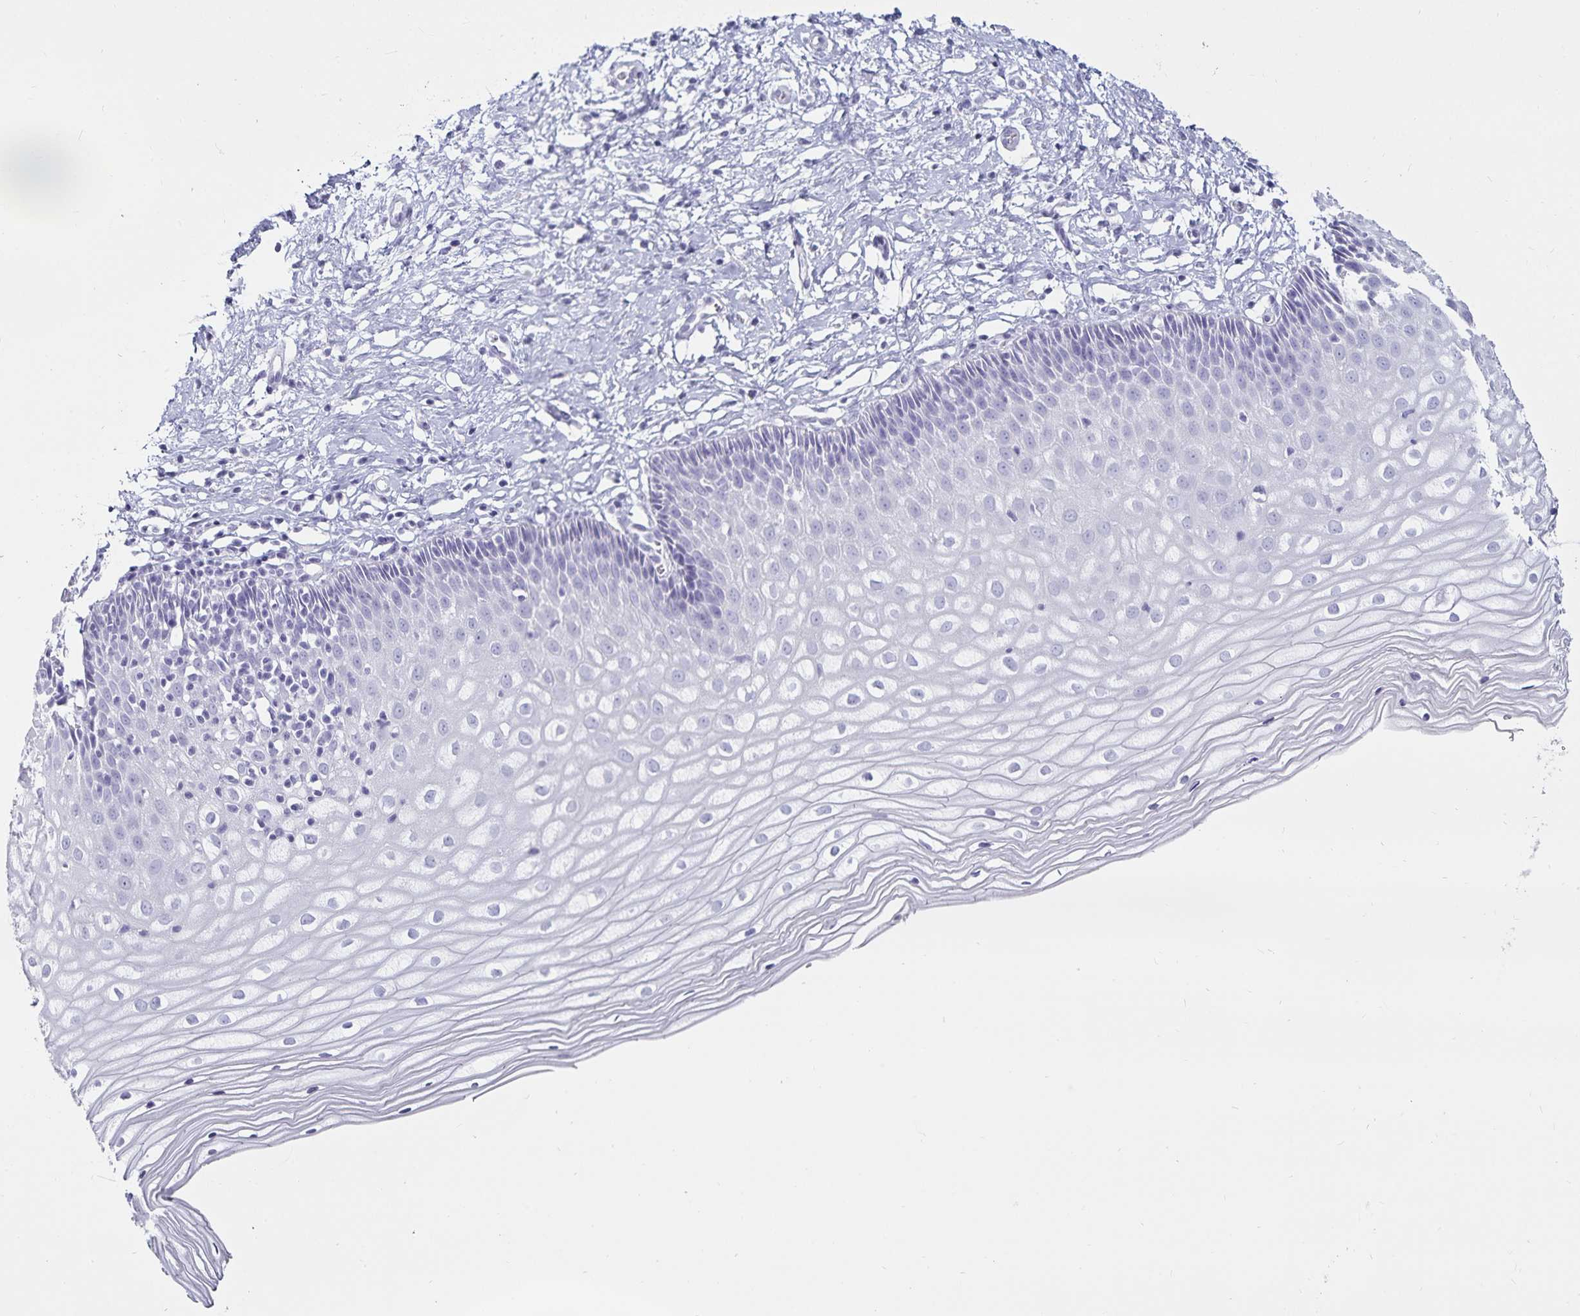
{"staining": {"intensity": "negative", "quantity": "none", "location": "none"}, "tissue": "cervix", "cell_type": "Glandular cells", "image_type": "normal", "snomed": [{"axis": "morphology", "description": "Normal tissue, NOS"}, {"axis": "topography", "description": "Cervix"}], "caption": "Protein analysis of unremarkable cervix displays no significant staining in glandular cells.", "gene": "DEFA6", "patient": {"sex": "female", "age": 36}}